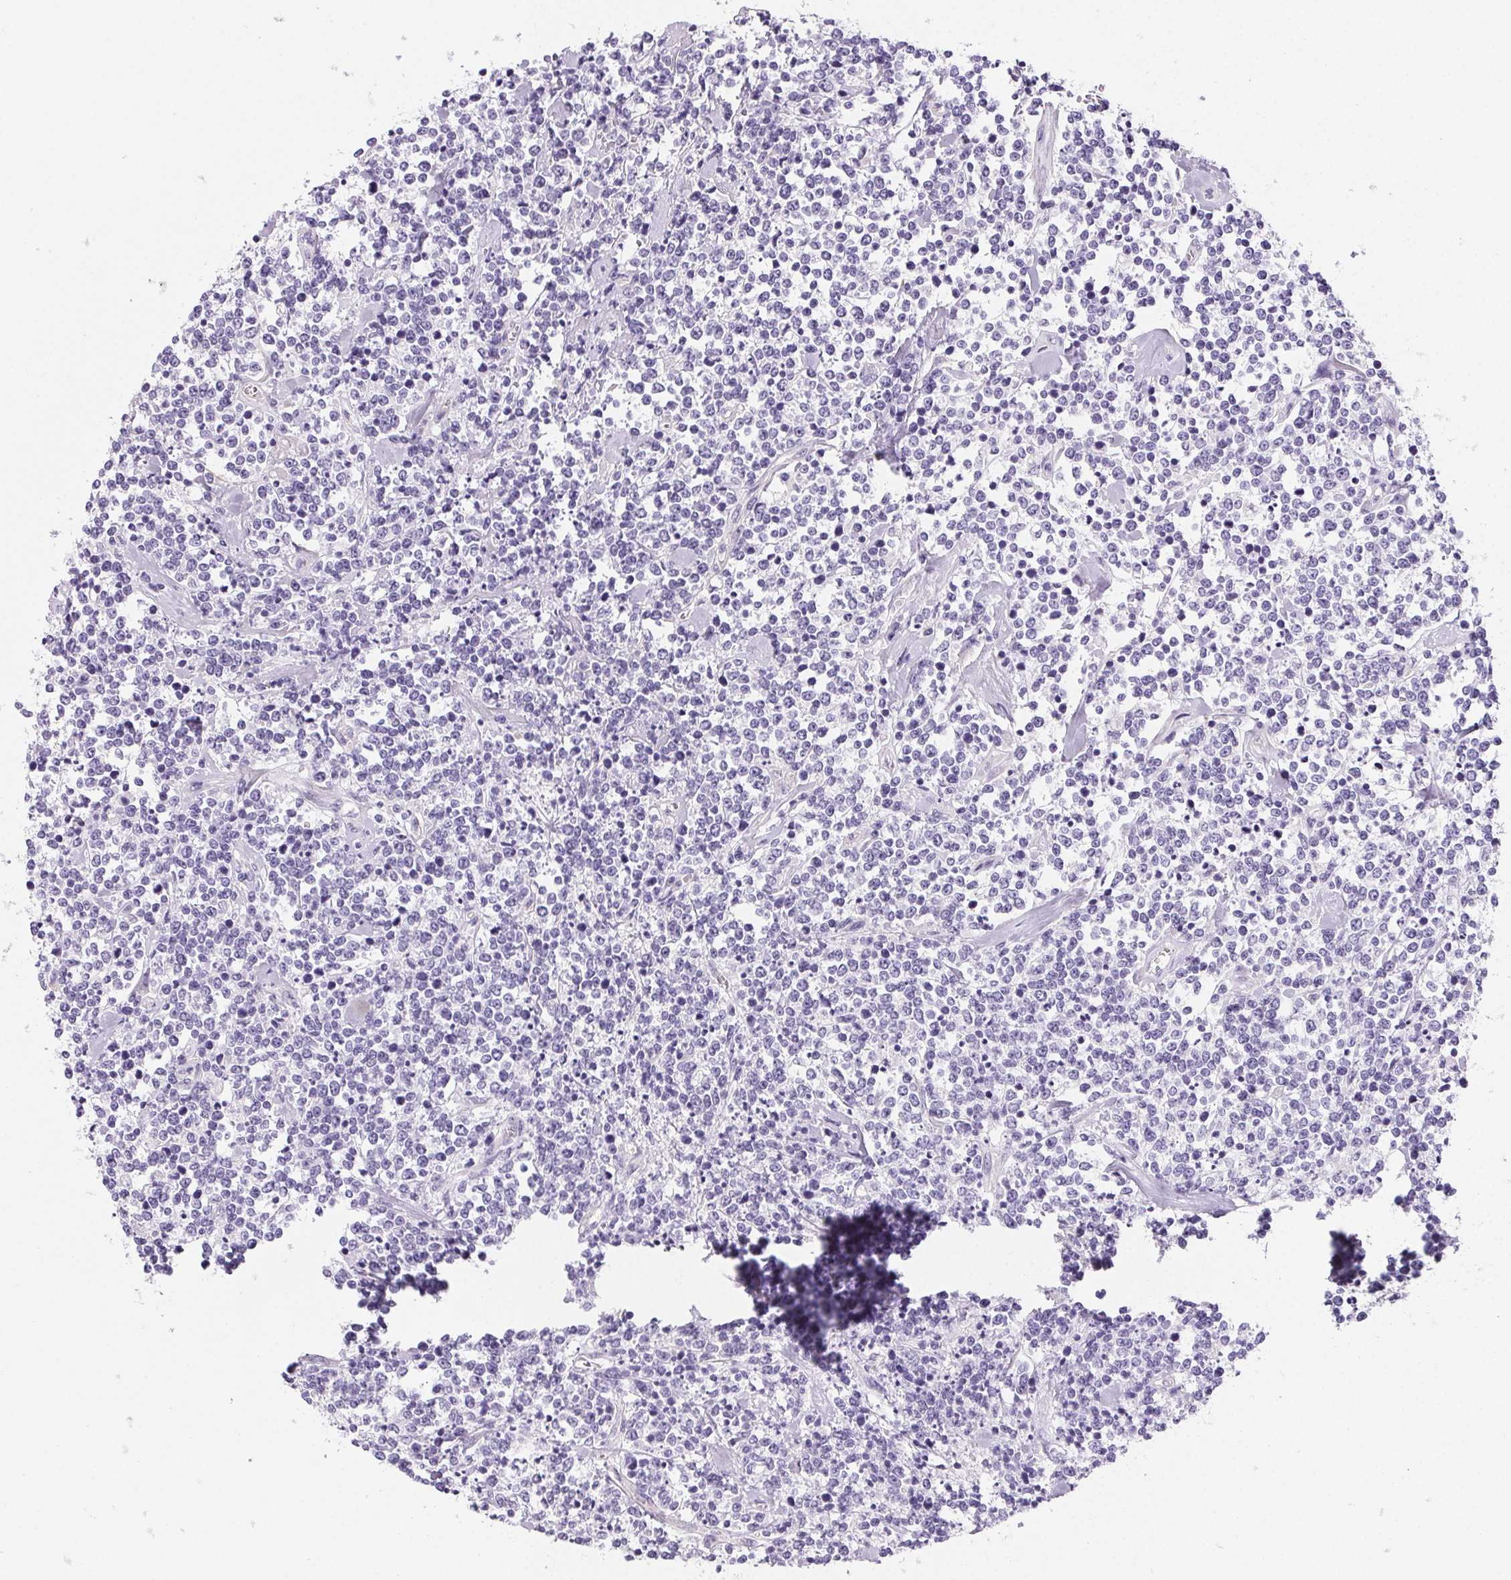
{"staining": {"intensity": "negative", "quantity": "none", "location": "none"}, "tissue": "lymphoma", "cell_type": "Tumor cells", "image_type": "cancer", "snomed": [{"axis": "morphology", "description": "Malignant lymphoma, non-Hodgkin's type, High grade"}, {"axis": "topography", "description": "Colon"}], "caption": "Immunohistochemistry (IHC) histopathology image of neoplastic tissue: malignant lymphoma, non-Hodgkin's type (high-grade) stained with DAB (3,3'-diaminobenzidine) displays no significant protein positivity in tumor cells. (DAB immunohistochemistry visualized using brightfield microscopy, high magnification).", "gene": "PRSS3", "patient": {"sex": "male", "age": 82}}